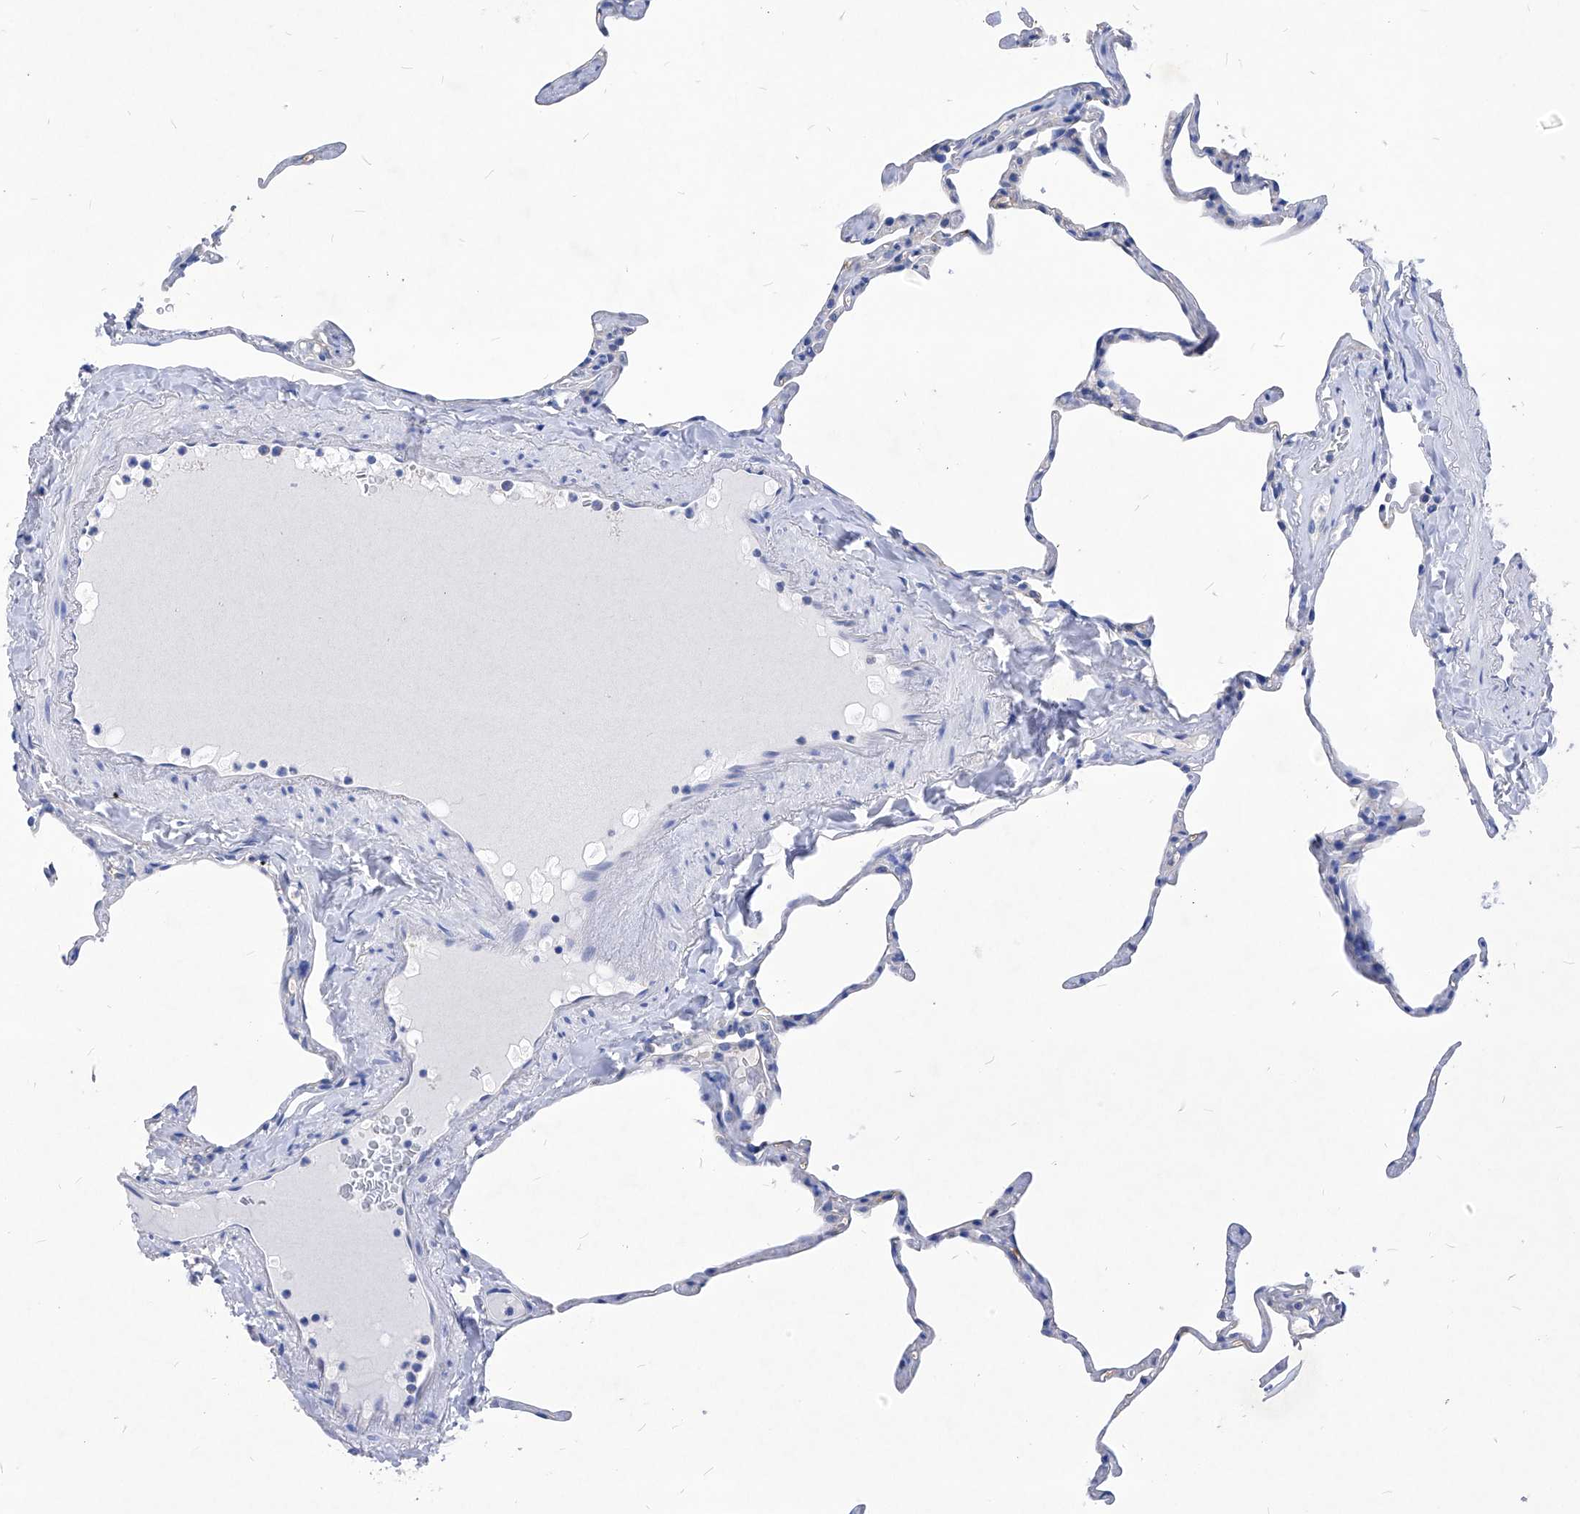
{"staining": {"intensity": "negative", "quantity": "none", "location": "none"}, "tissue": "lung", "cell_type": "Alveolar cells", "image_type": "normal", "snomed": [{"axis": "morphology", "description": "Normal tissue, NOS"}, {"axis": "topography", "description": "Lung"}], "caption": "Immunohistochemistry (IHC) of benign lung reveals no staining in alveolar cells.", "gene": "XPNPEP1", "patient": {"sex": "male", "age": 65}}